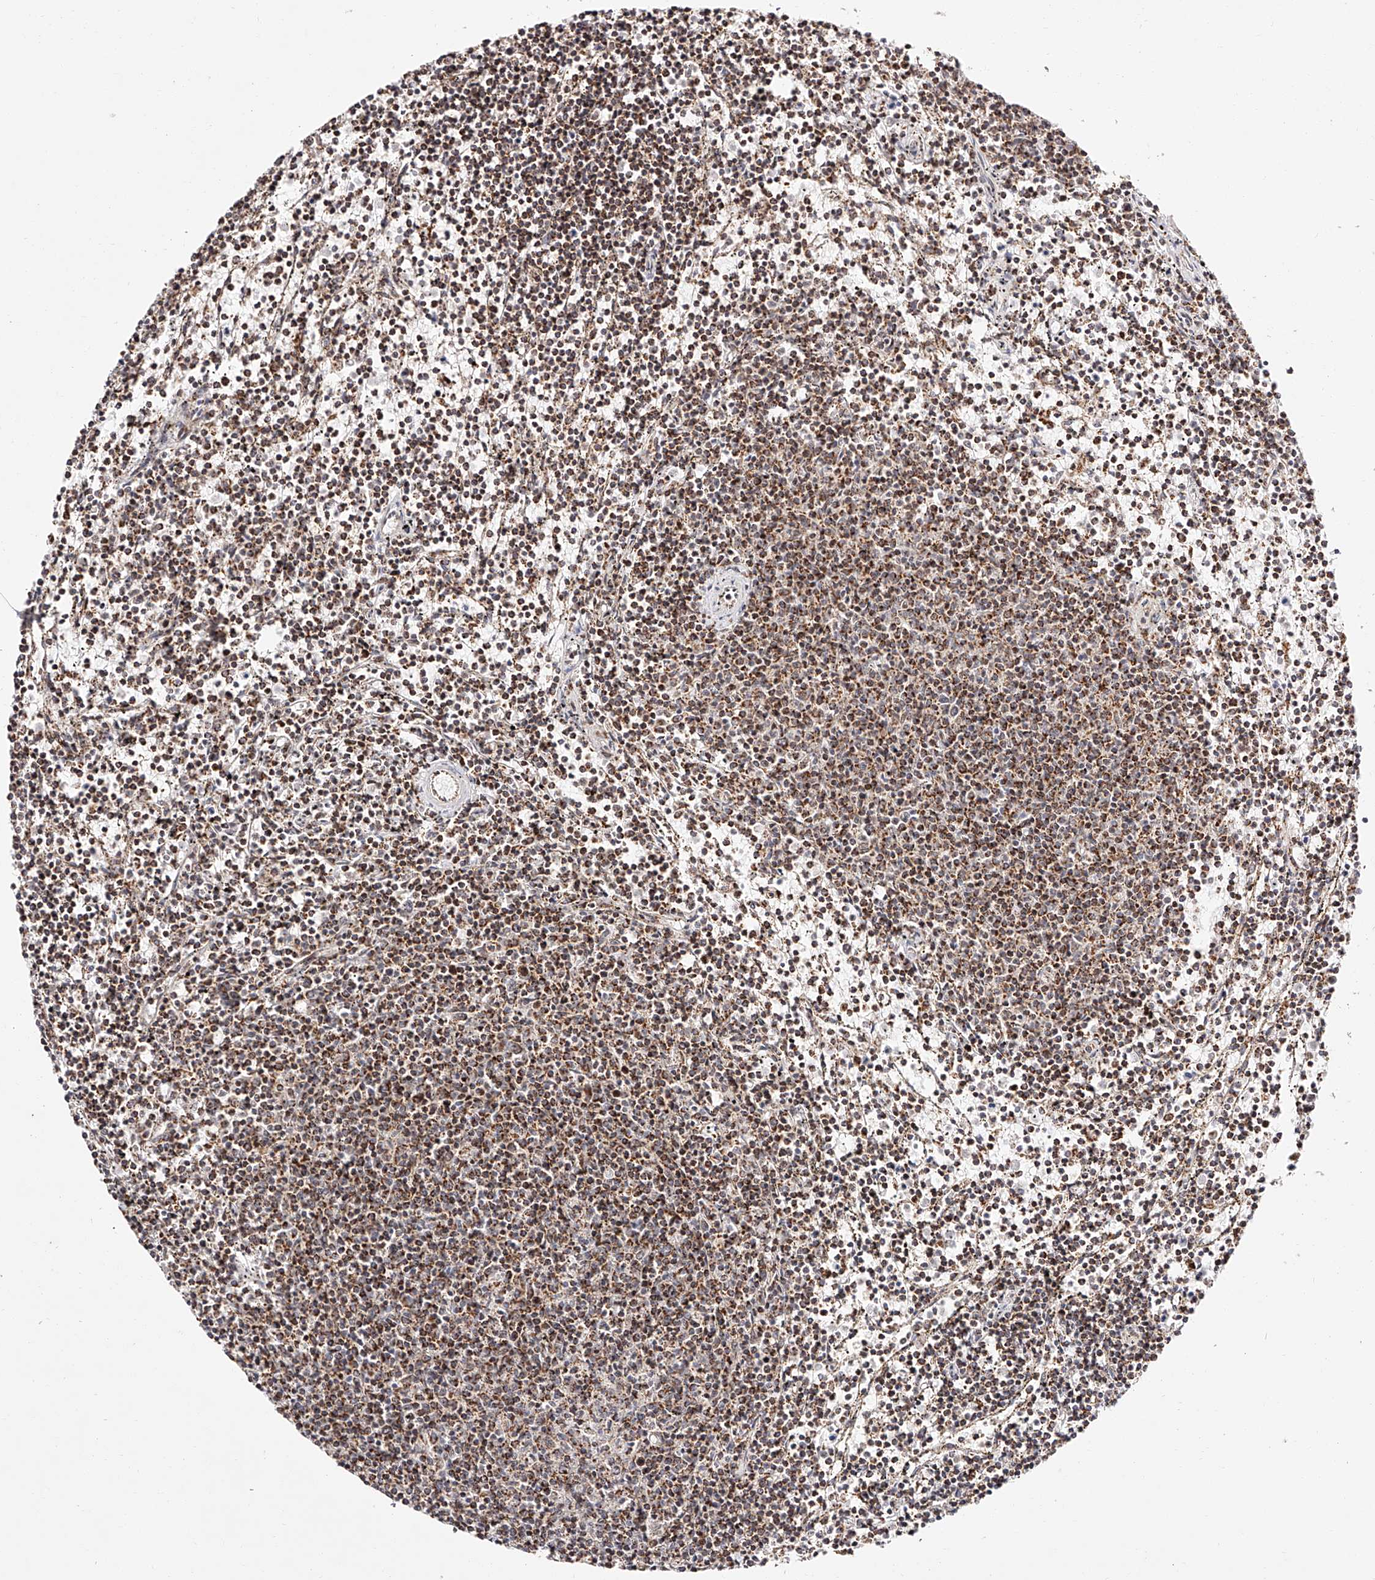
{"staining": {"intensity": "moderate", "quantity": ">75%", "location": "cytoplasmic/membranous"}, "tissue": "lymphoma", "cell_type": "Tumor cells", "image_type": "cancer", "snomed": [{"axis": "morphology", "description": "Malignant lymphoma, non-Hodgkin's type, Low grade"}, {"axis": "topography", "description": "Spleen"}], "caption": "This micrograph demonstrates IHC staining of human malignant lymphoma, non-Hodgkin's type (low-grade), with medium moderate cytoplasmic/membranous staining in about >75% of tumor cells.", "gene": "NDUFV3", "patient": {"sex": "female", "age": 50}}